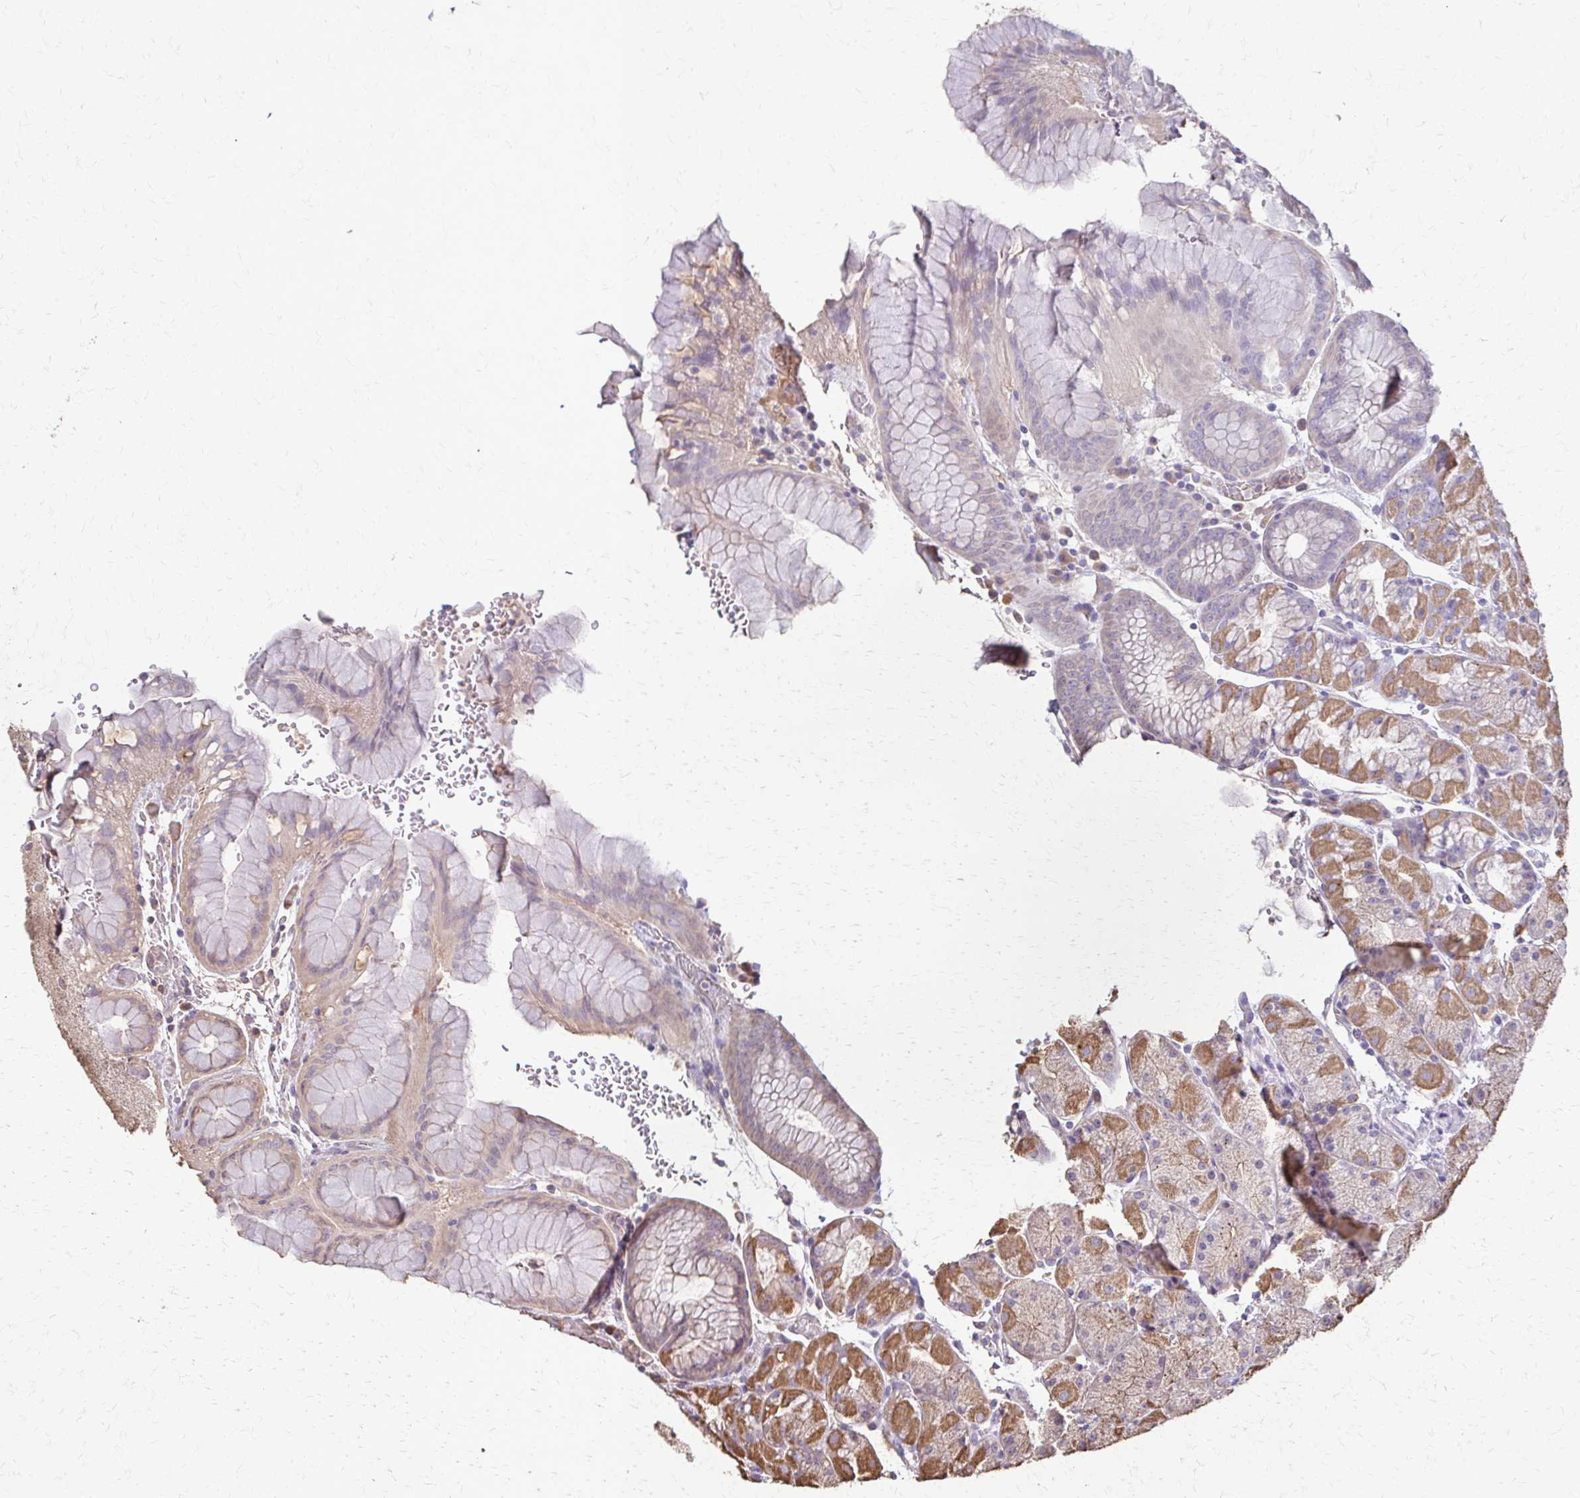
{"staining": {"intensity": "moderate", "quantity": "25%-75%", "location": "cytoplasmic/membranous"}, "tissue": "stomach", "cell_type": "Glandular cells", "image_type": "normal", "snomed": [{"axis": "morphology", "description": "Normal tissue, NOS"}, {"axis": "topography", "description": "Stomach, upper"}, {"axis": "topography", "description": "Stomach"}], "caption": "A histopathology image showing moderate cytoplasmic/membranous expression in about 25%-75% of glandular cells in unremarkable stomach, as visualized by brown immunohistochemical staining.", "gene": "IL18BP", "patient": {"sex": "male", "age": 76}}